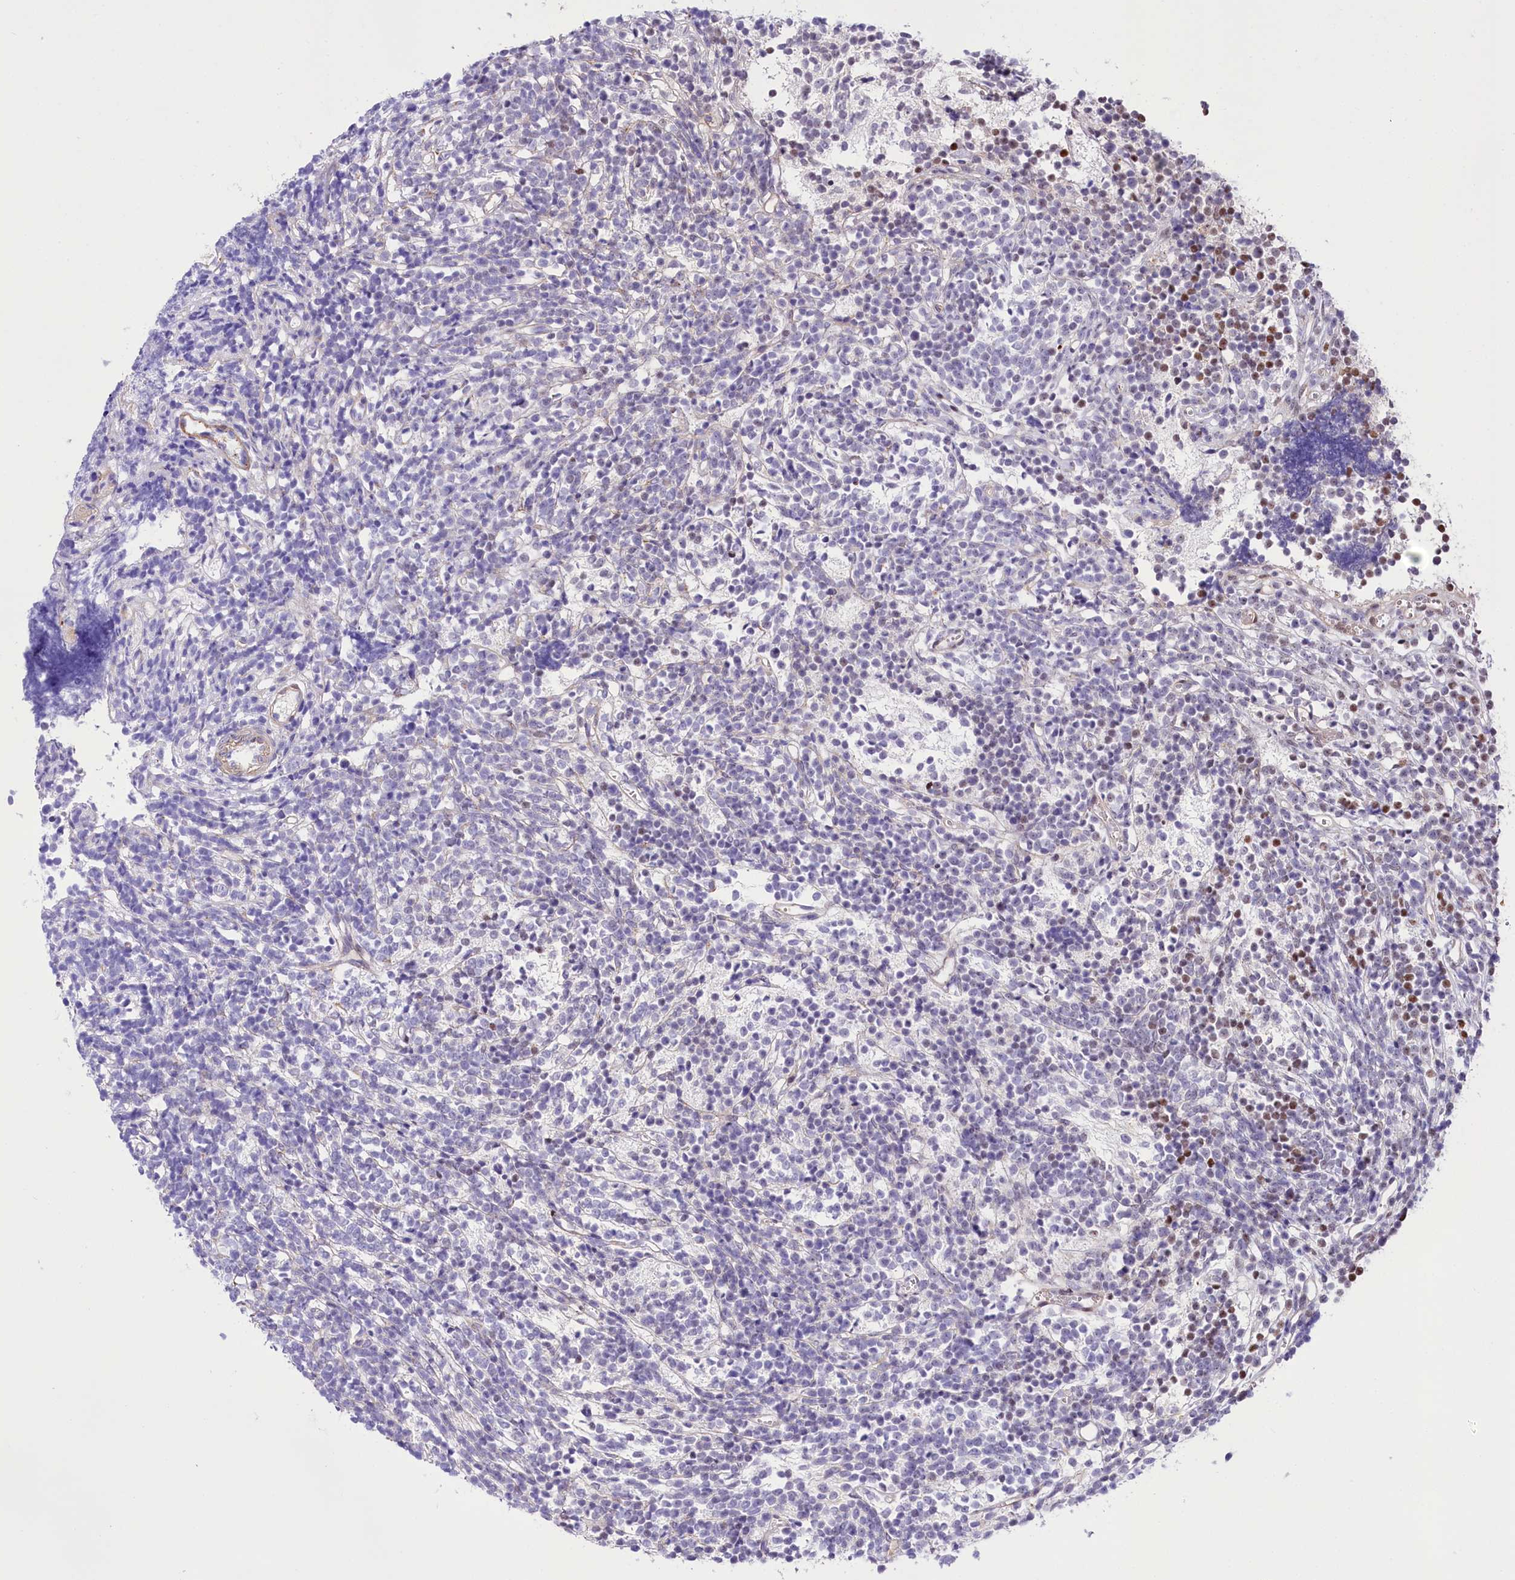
{"staining": {"intensity": "moderate", "quantity": "<25%", "location": "nuclear"}, "tissue": "glioma", "cell_type": "Tumor cells", "image_type": "cancer", "snomed": [{"axis": "morphology", "description": "Glioma, malignant, Low grade"}, {"axis": "topography", "description": "Brain"}], "caption": "DAB immunohistochemical staining of glioma displays moderate nuclear protein staining in about <25% of tumor cells.", "gene": "PTMS", "patient": {"sex": "female", "age": 1}}